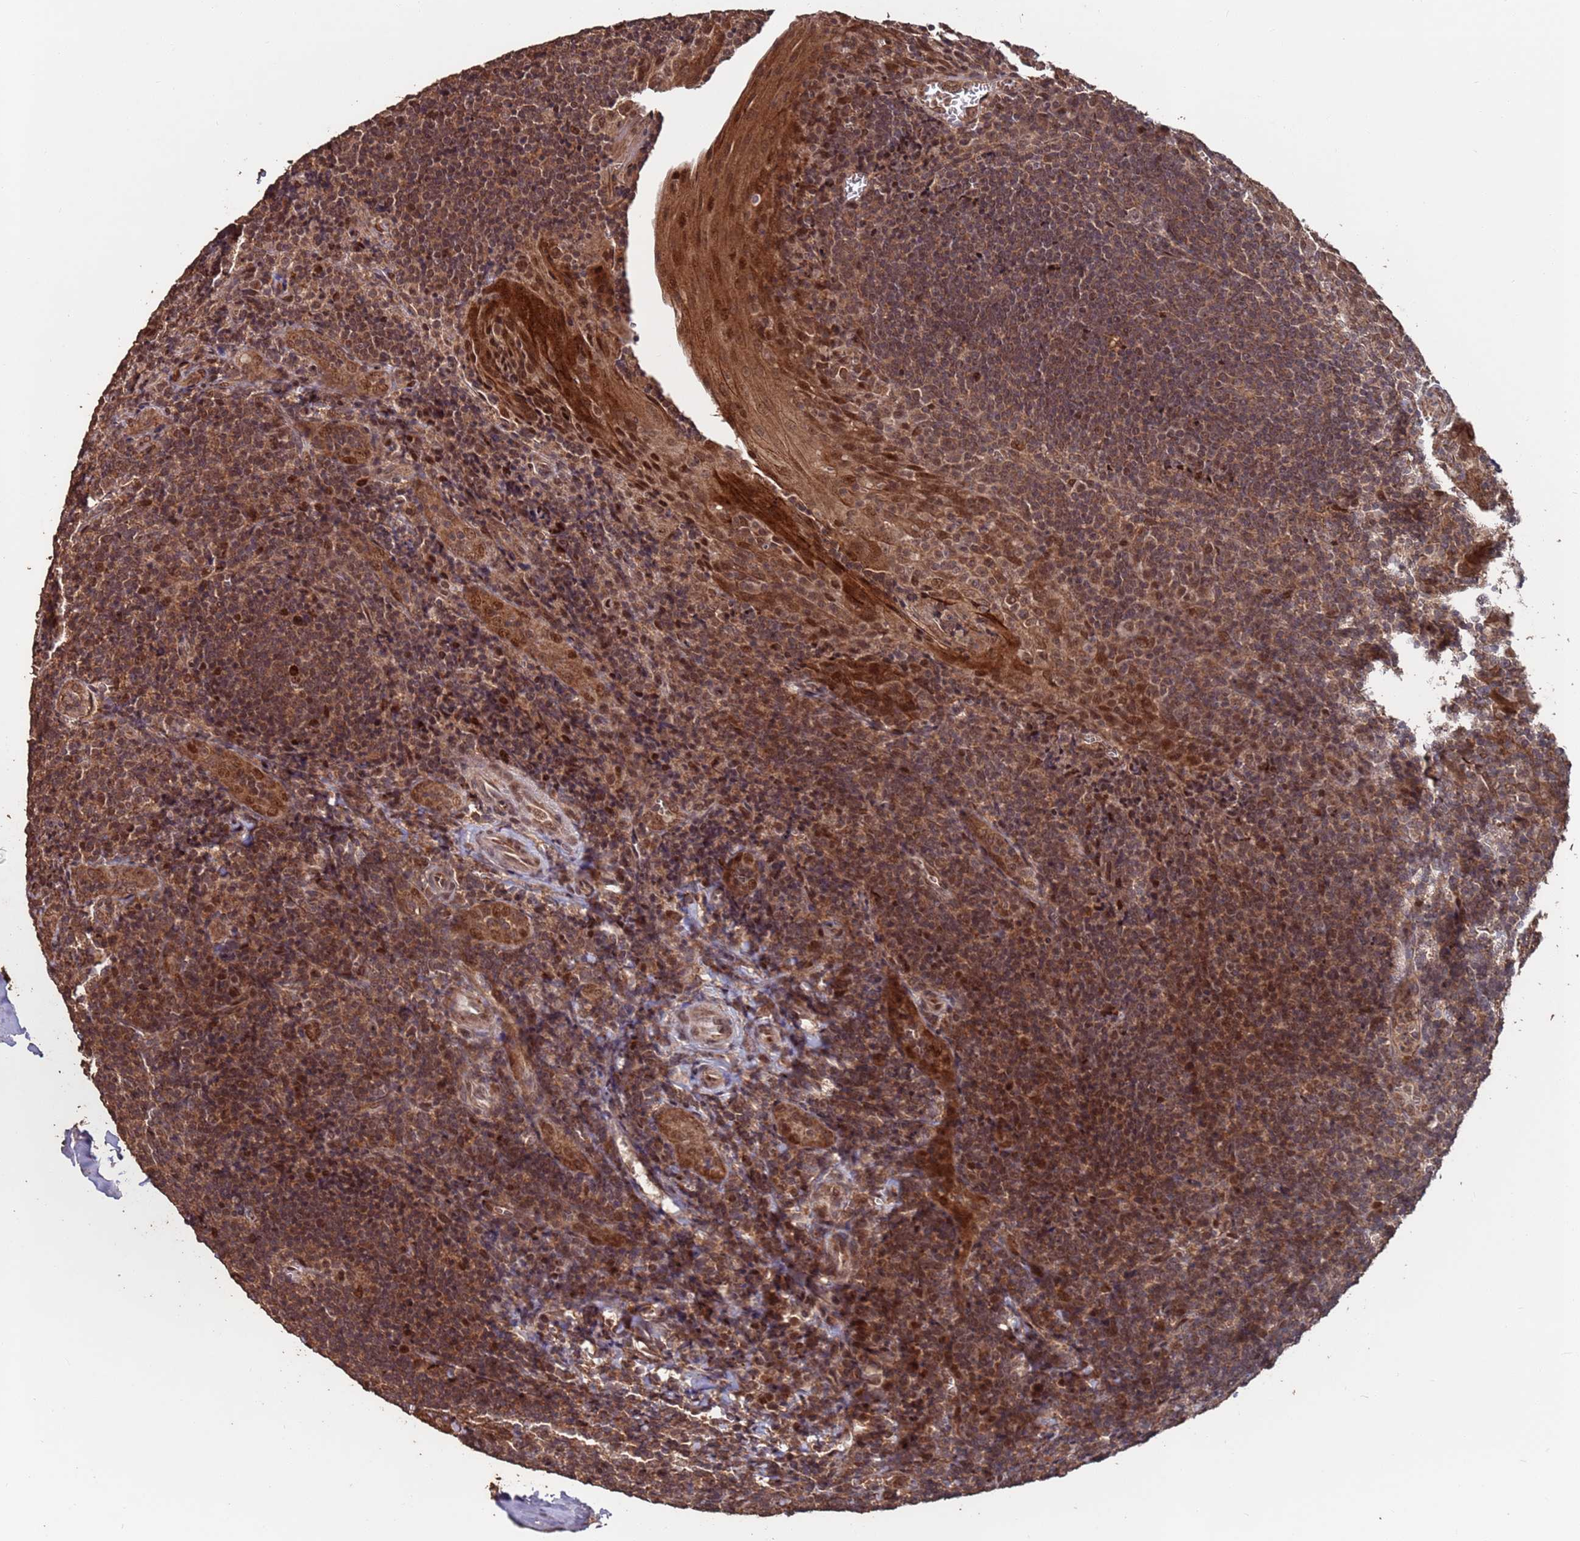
{"staining": {"intensity": "moderate", "quantity": "<25%", "location": "cytoplasmic/membranous,nuclear"}, "tissue": "tonsil", "cell_type": "Germinal center cells", "image_type": "normal", "snomed": [{"axis": "morphology", "description": "Normal tissue, NOS"}, {"axis": "topography", "description": "Tonsil"}], "caption": "IHC (DAB (3,3'-diaminobenzidine)) staining of unremarkable human tonsil reveals moderate cytoplasmic/membranous,nuclear protein staining in about <25% of germinal center cells.", "gene": "PRR7", "patient": {"sex": "male", "age": 27}}